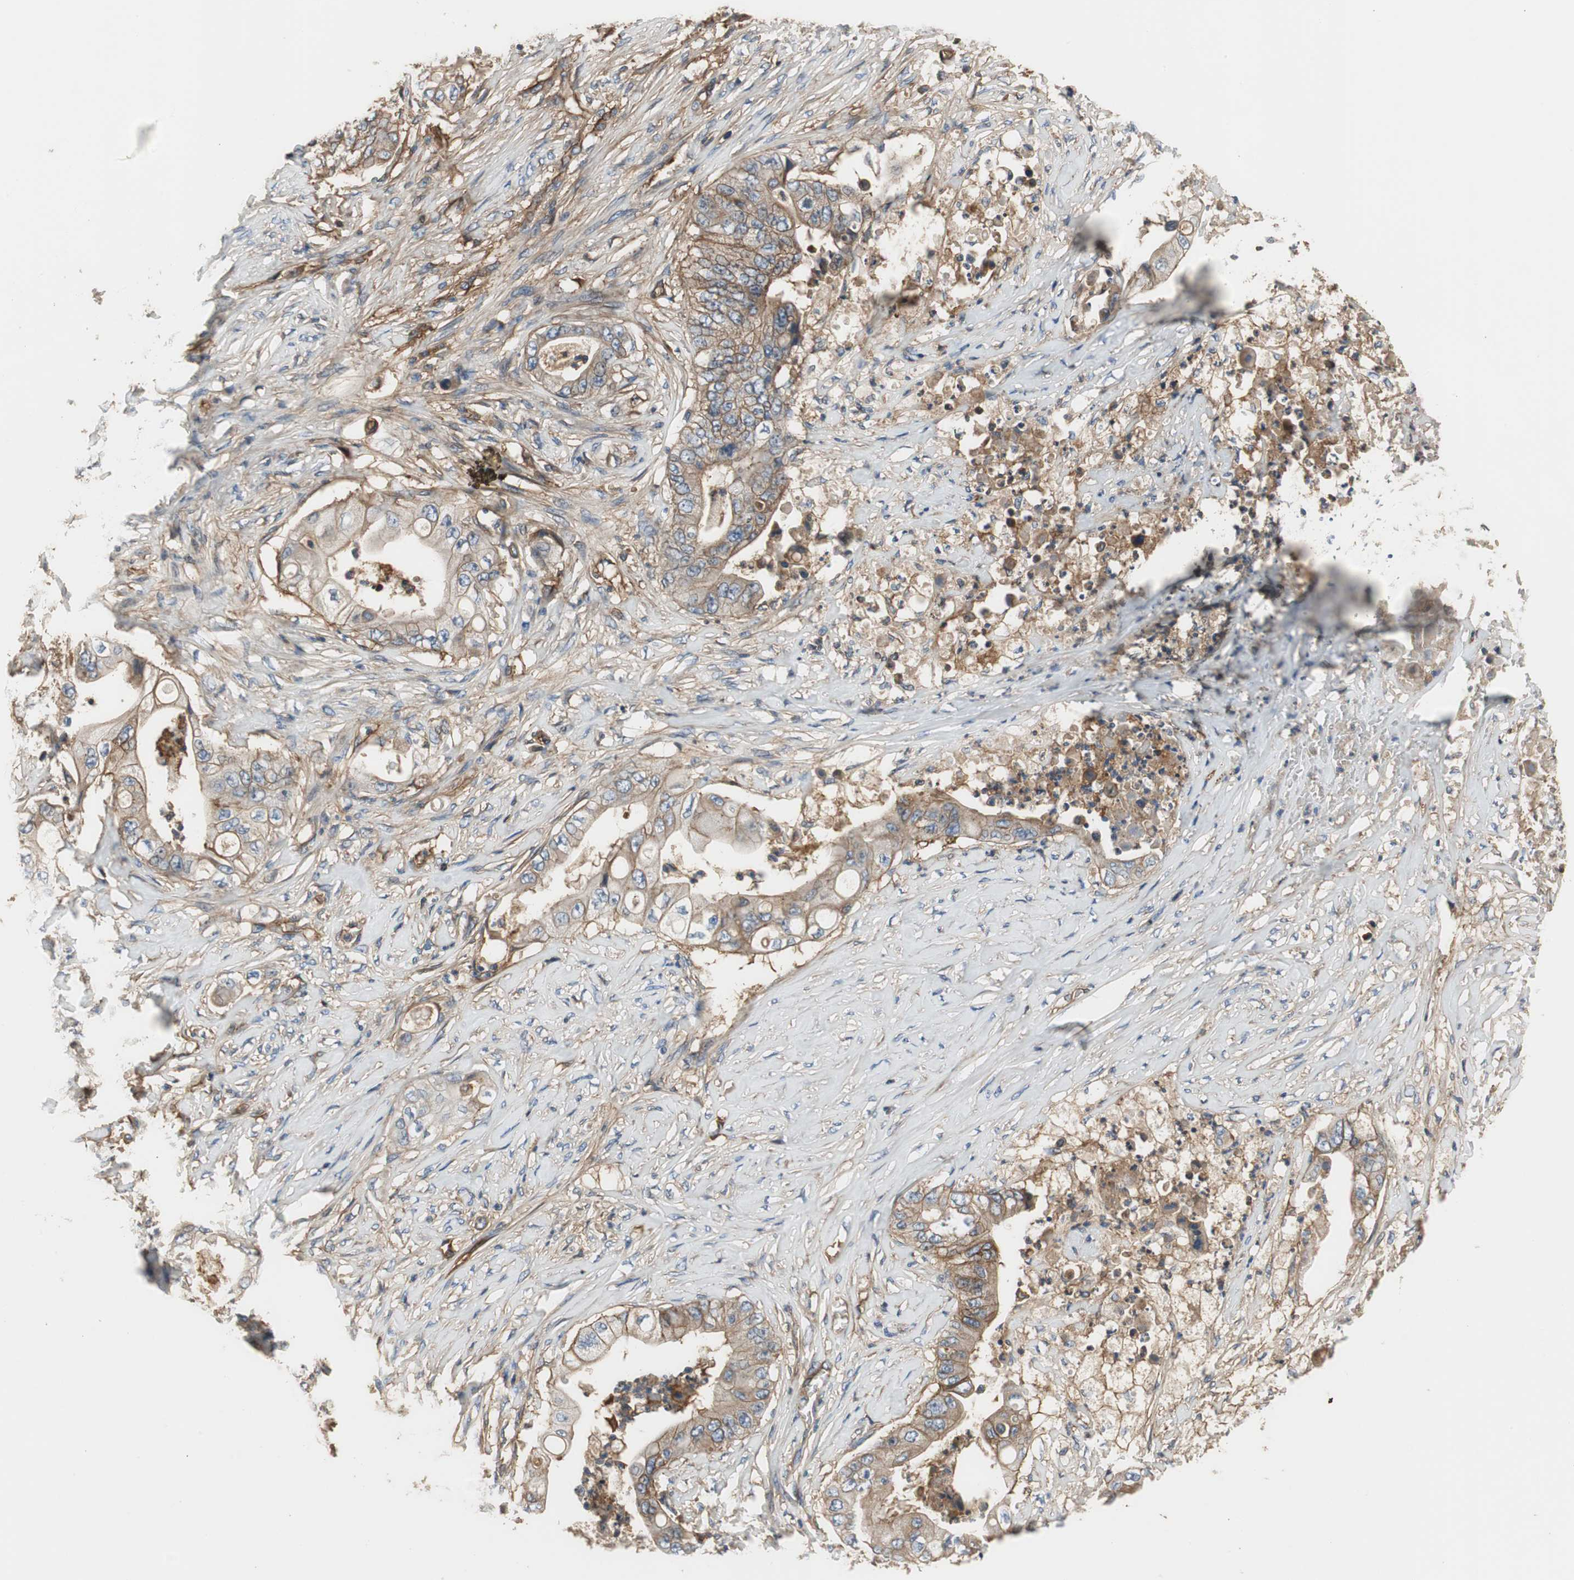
{"staining": {"intensity": "moderate", "quantity": ">75%", "location": "cytoplasmic/membranous"}, "tissue": "stomach cancer", "cell_type": "Tumor cells", "image_type": "cancer", "snomed": [{"axis": "morphology", "description": "Adenocarcinoma, NOS"}, {"axis": "topography", "description": "Stomach"}], "caption": "Tumor cells display medium levels of moderate cytoplasmic/membranous expression in about >75% of cells in human stomach adenocarcinoma.", "gene": "IL1RL1", "patient": {"sex": "female", "age": 73}}